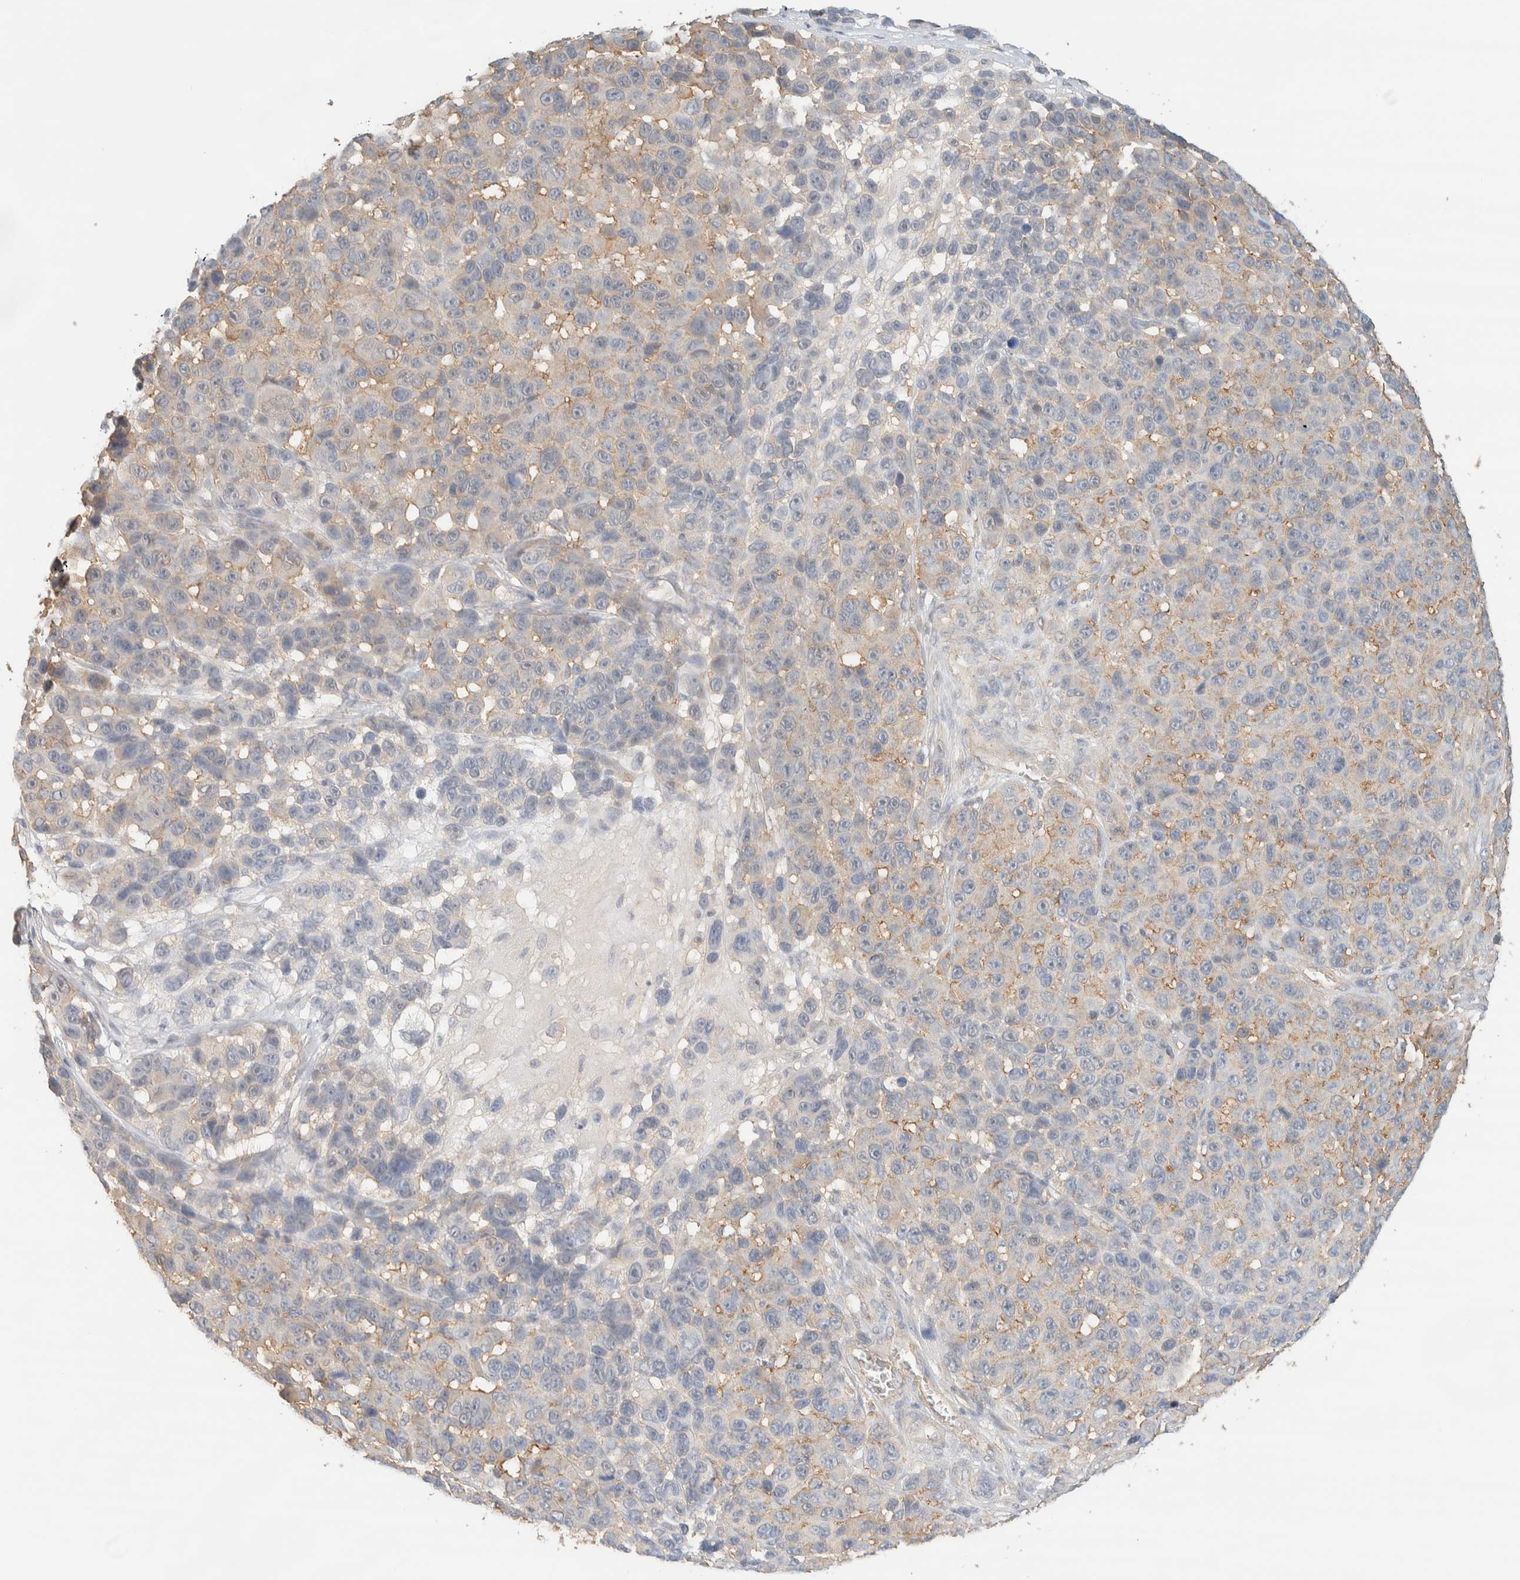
{"staining": {"intensity": "weak", "quantity": "25%-75%", "location": "cytoplasmic/membranous"}, "tissue": "melanoma", "cell_type": "Tumor cells", "image_type": "cancer", "snomed": [{"axis": "morphology", "description": "Malignant melanoma, NOS"}, {"axis": "topography", "description": "Skin"}], "caption": "The immunohistochemical stain shows weak cytoplasmic/membranous positivity in tumor cells of malignant melanoma tissue. (DAB (3,3'-diaminobenzidine) IHC with brightfield microscopy, high magnification).", "gene": "TBC1D8B", "patient": {"sex": "male", "age": 53}}